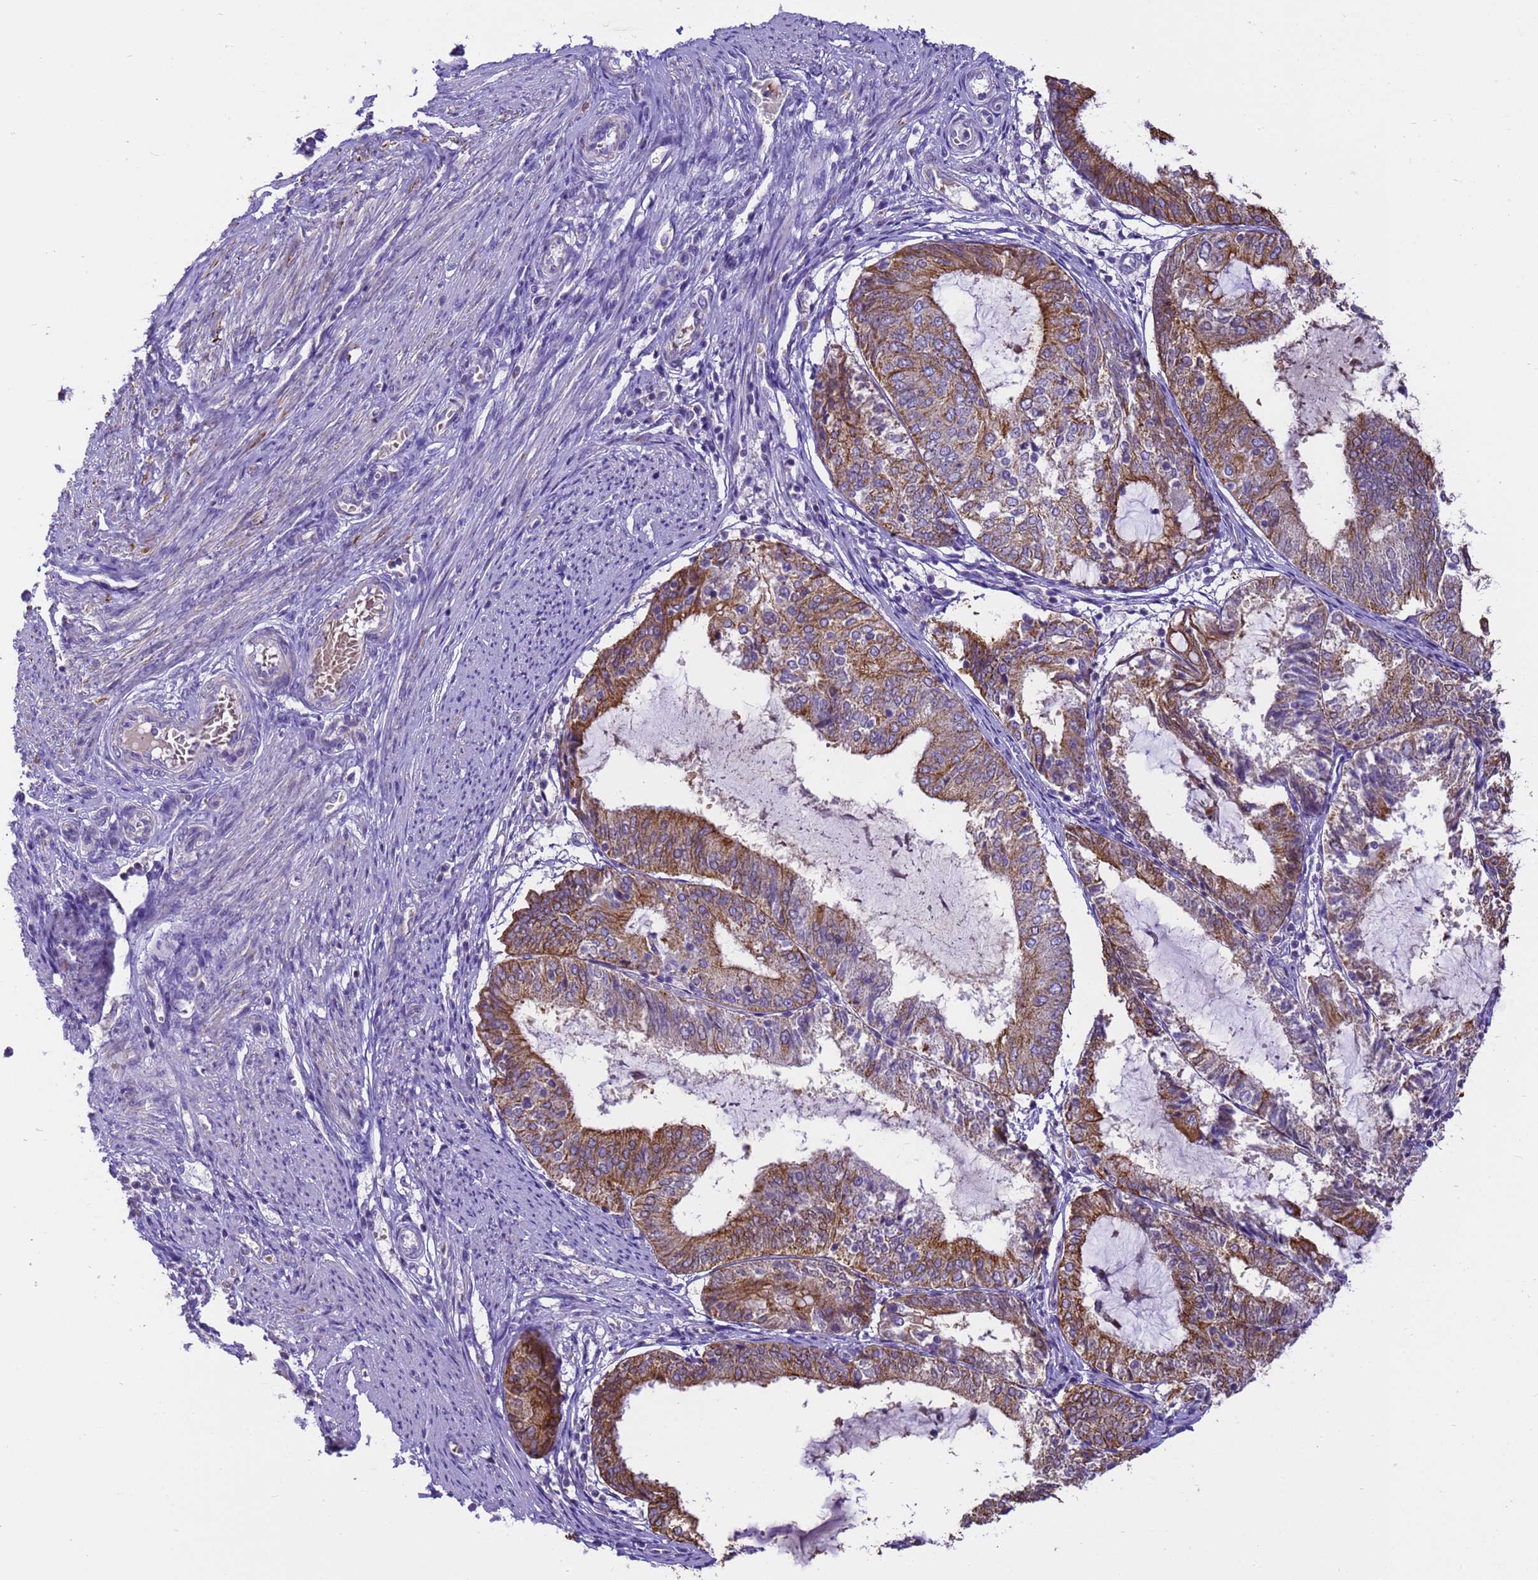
{"staining": {"intensity": "moderate", "quantity": ">75%", "location": "cytoplasmic/membranous"}, "tissue": "endometrial cancer", "cell_type": "Tumor cells", "image_type": "cancer", "snomed": [{"axis": "morphology", "description": "Adenocarcinoma, NOS"}, {"axis": "topography", "description": "Endometrium"}], "caption": "Human adenocarcinoma (endometrial) stained with a protein marker shows moderate staining in tumor cells.", "gene": "PIEZO2", "patient": {"sex": "female", "age": 81}}